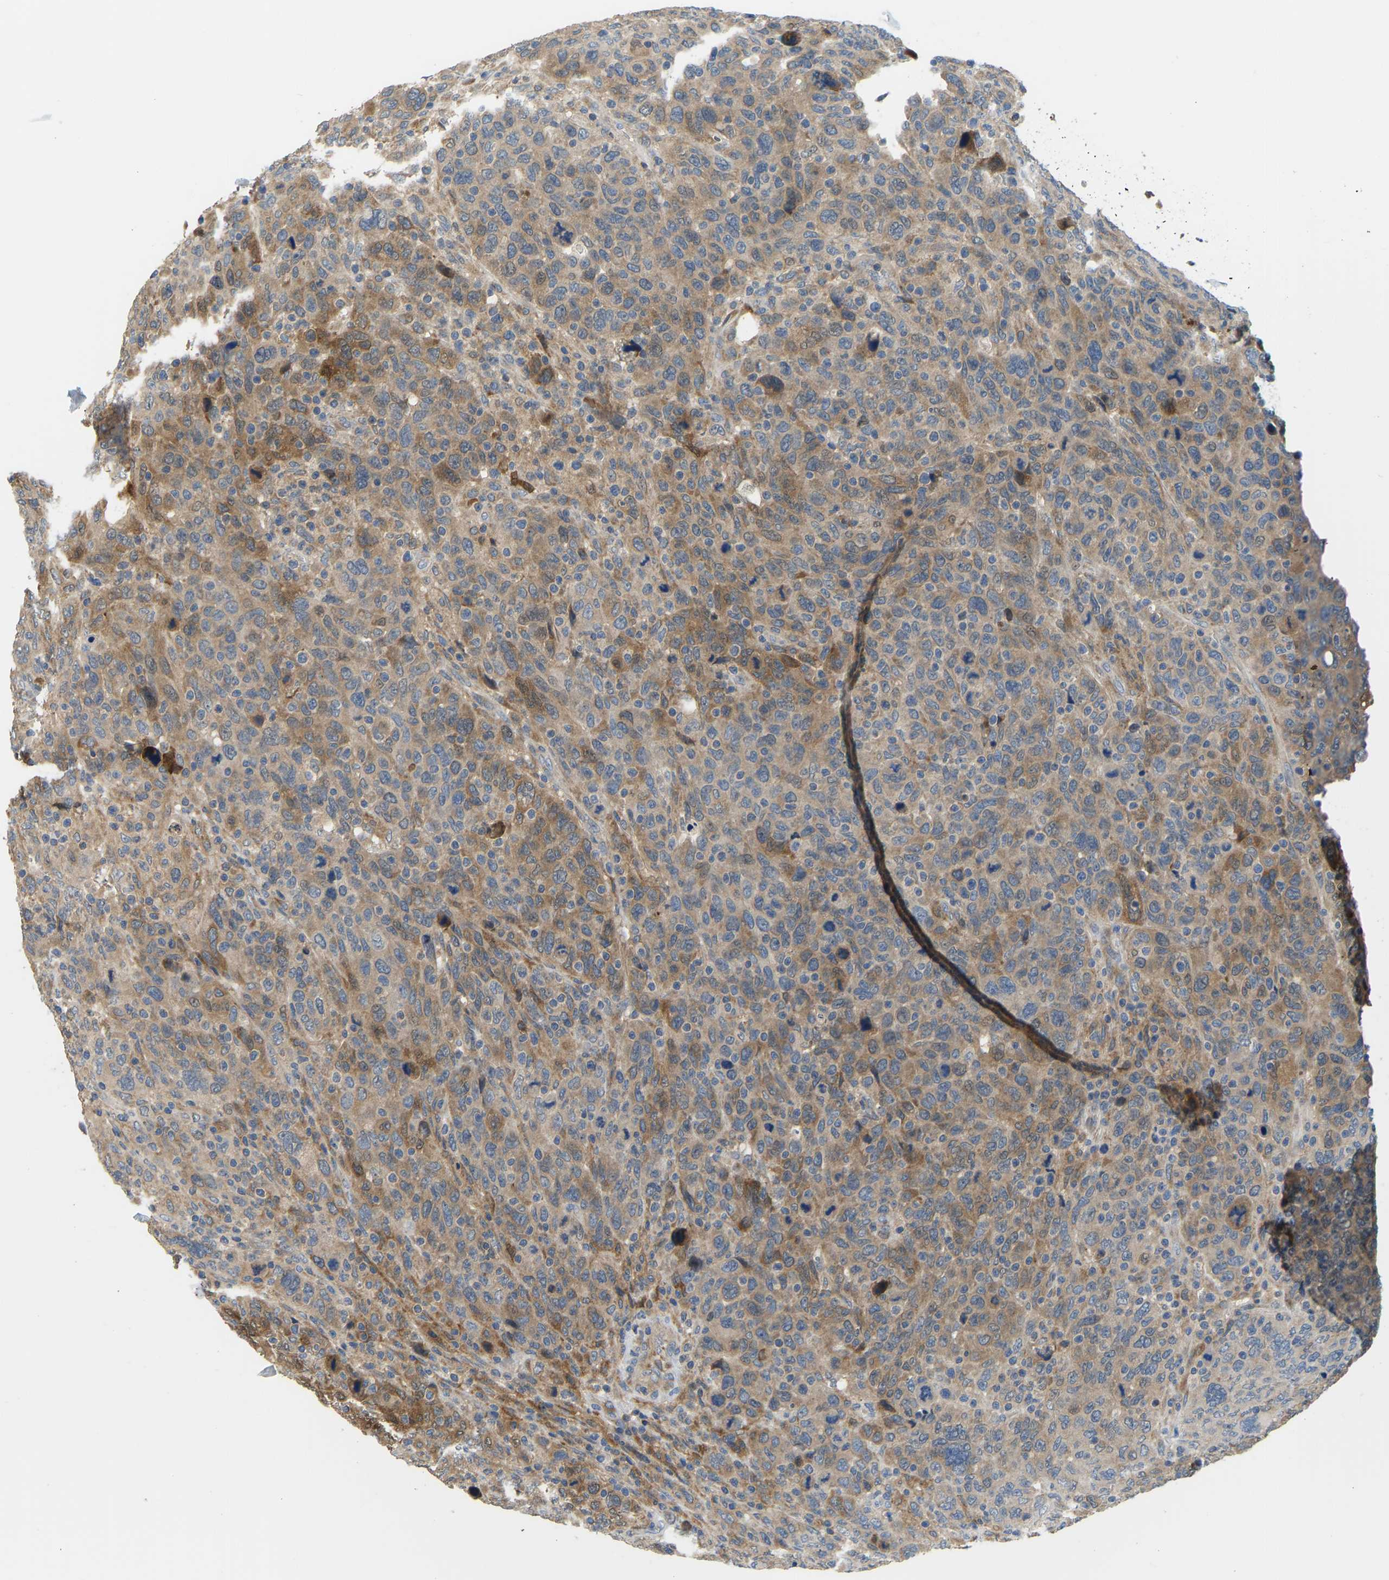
{"staining": {"intensity": "moderate", "quantity": ">75%", "location": "cytoplasmic/membranous"}, "tissue": "breast cancer", "cell_type": "Tumor cells", "image_type": "cancer", "snomed": [{"axis": "morphology", "description": "Duct carcinoma"}, {"axis": "topography", "description": "Breast"}], "caption": "An IHC histopathology image of tumor tissue is shown. Protein staining in brown labels moderate cytoplasmic/membranous positivity in breast cancer (infiltrating ductal carcinoma) within tumor cells.", "gene": "RBP1", "patient": {"sex": "female", "age": 37}}